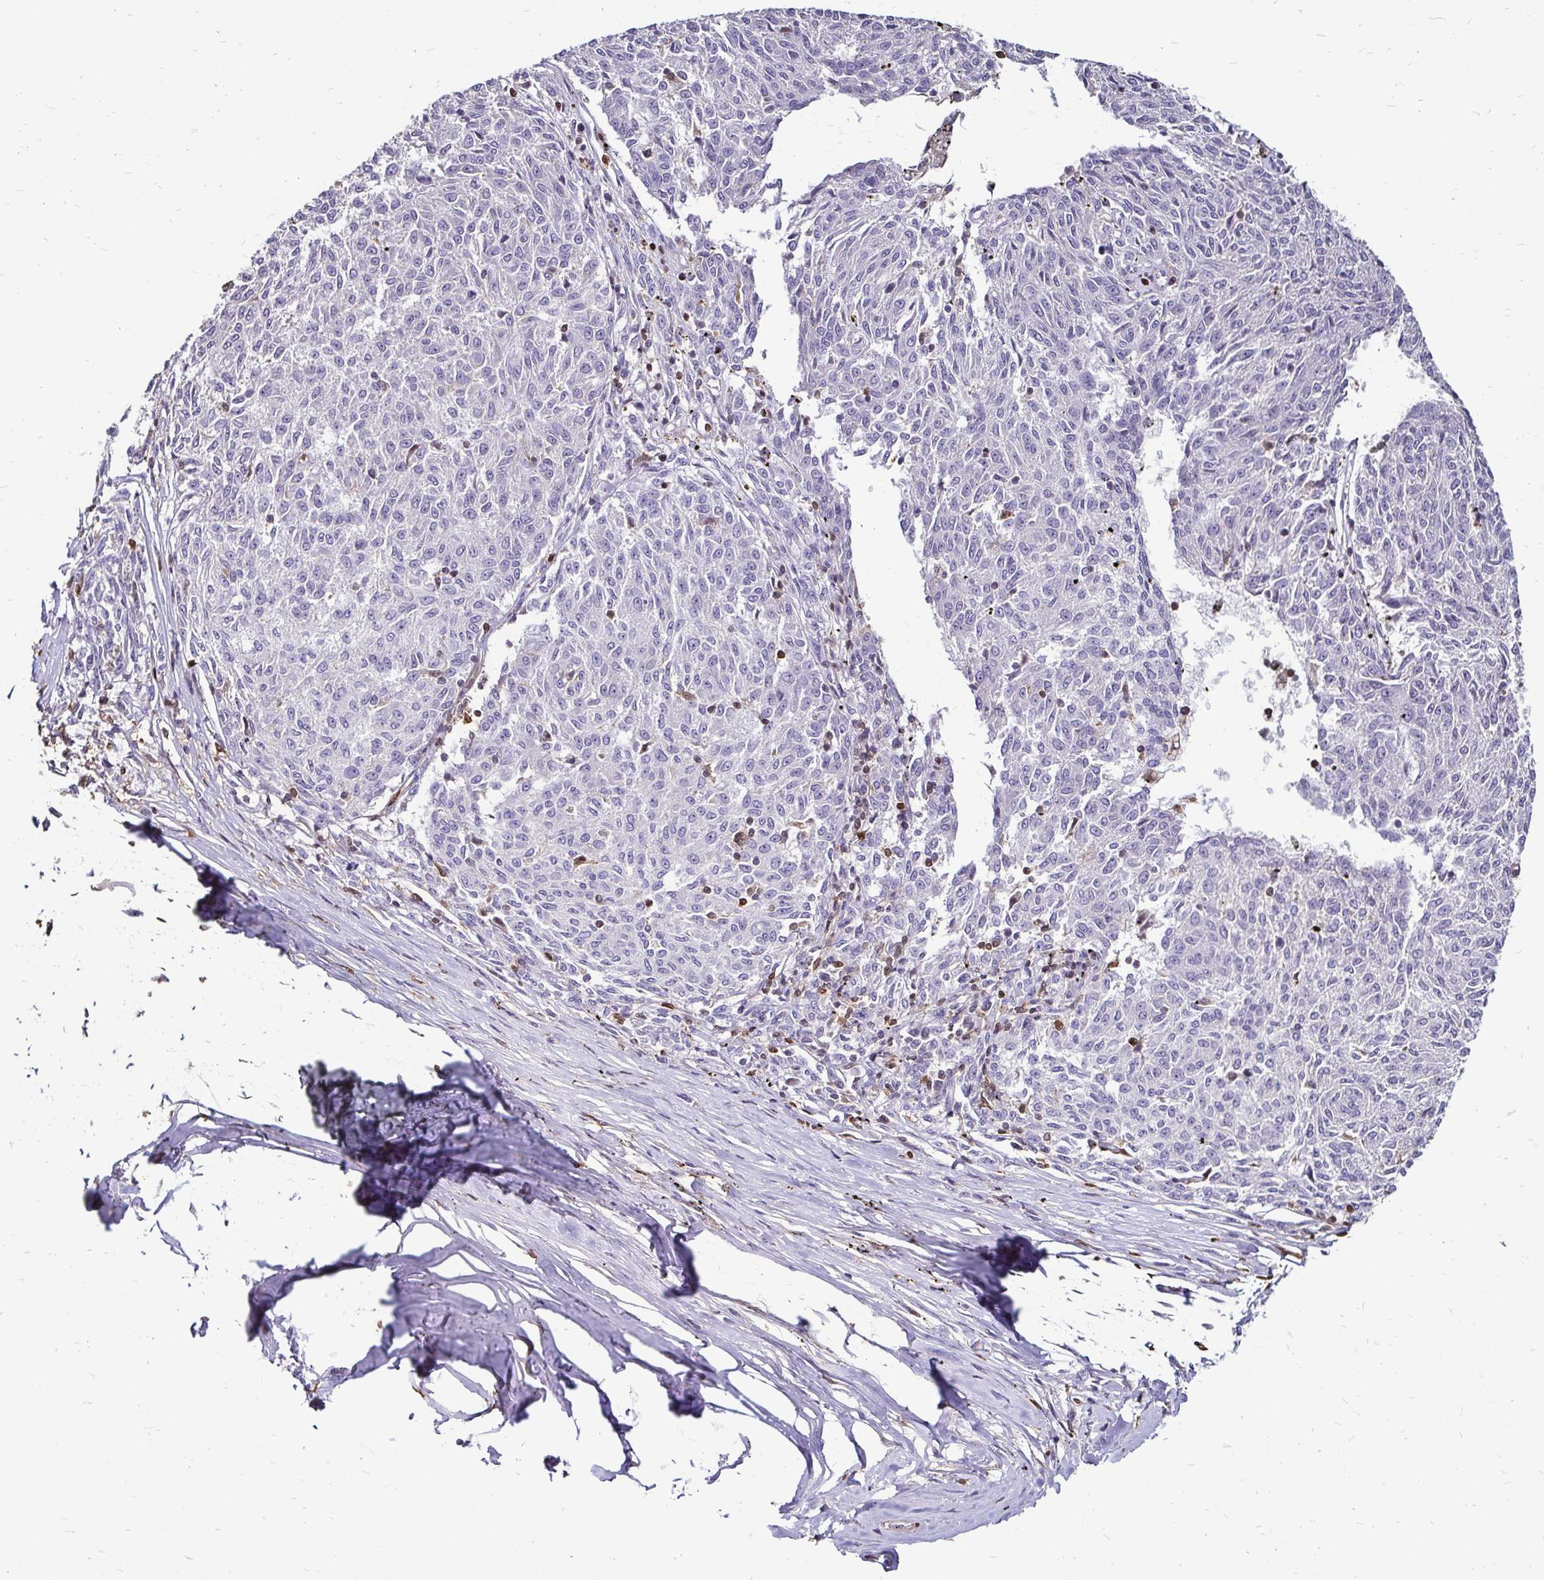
{"staining": {"intensity": "negative", "quantity": "none", "location": "none"}, "tissue": "melanoma", "cell_type": "Tumor cells", "image_type": "cancer", "snomed": [{"axis": "morphology", "description": "Malignant melanoma, NOS"}, {"axis": "topography", "description": "Skin"}], "caption": "A micrograph of melanoma stained for a protein demonstrates no brown staining in tumor cells. (DAB (3,3'-diaminobenzidine) IHC visualized using brightfield microscopy, high magnification).", "gene": "ZFP1", "patient": {"sex": "female", "age": 72}}